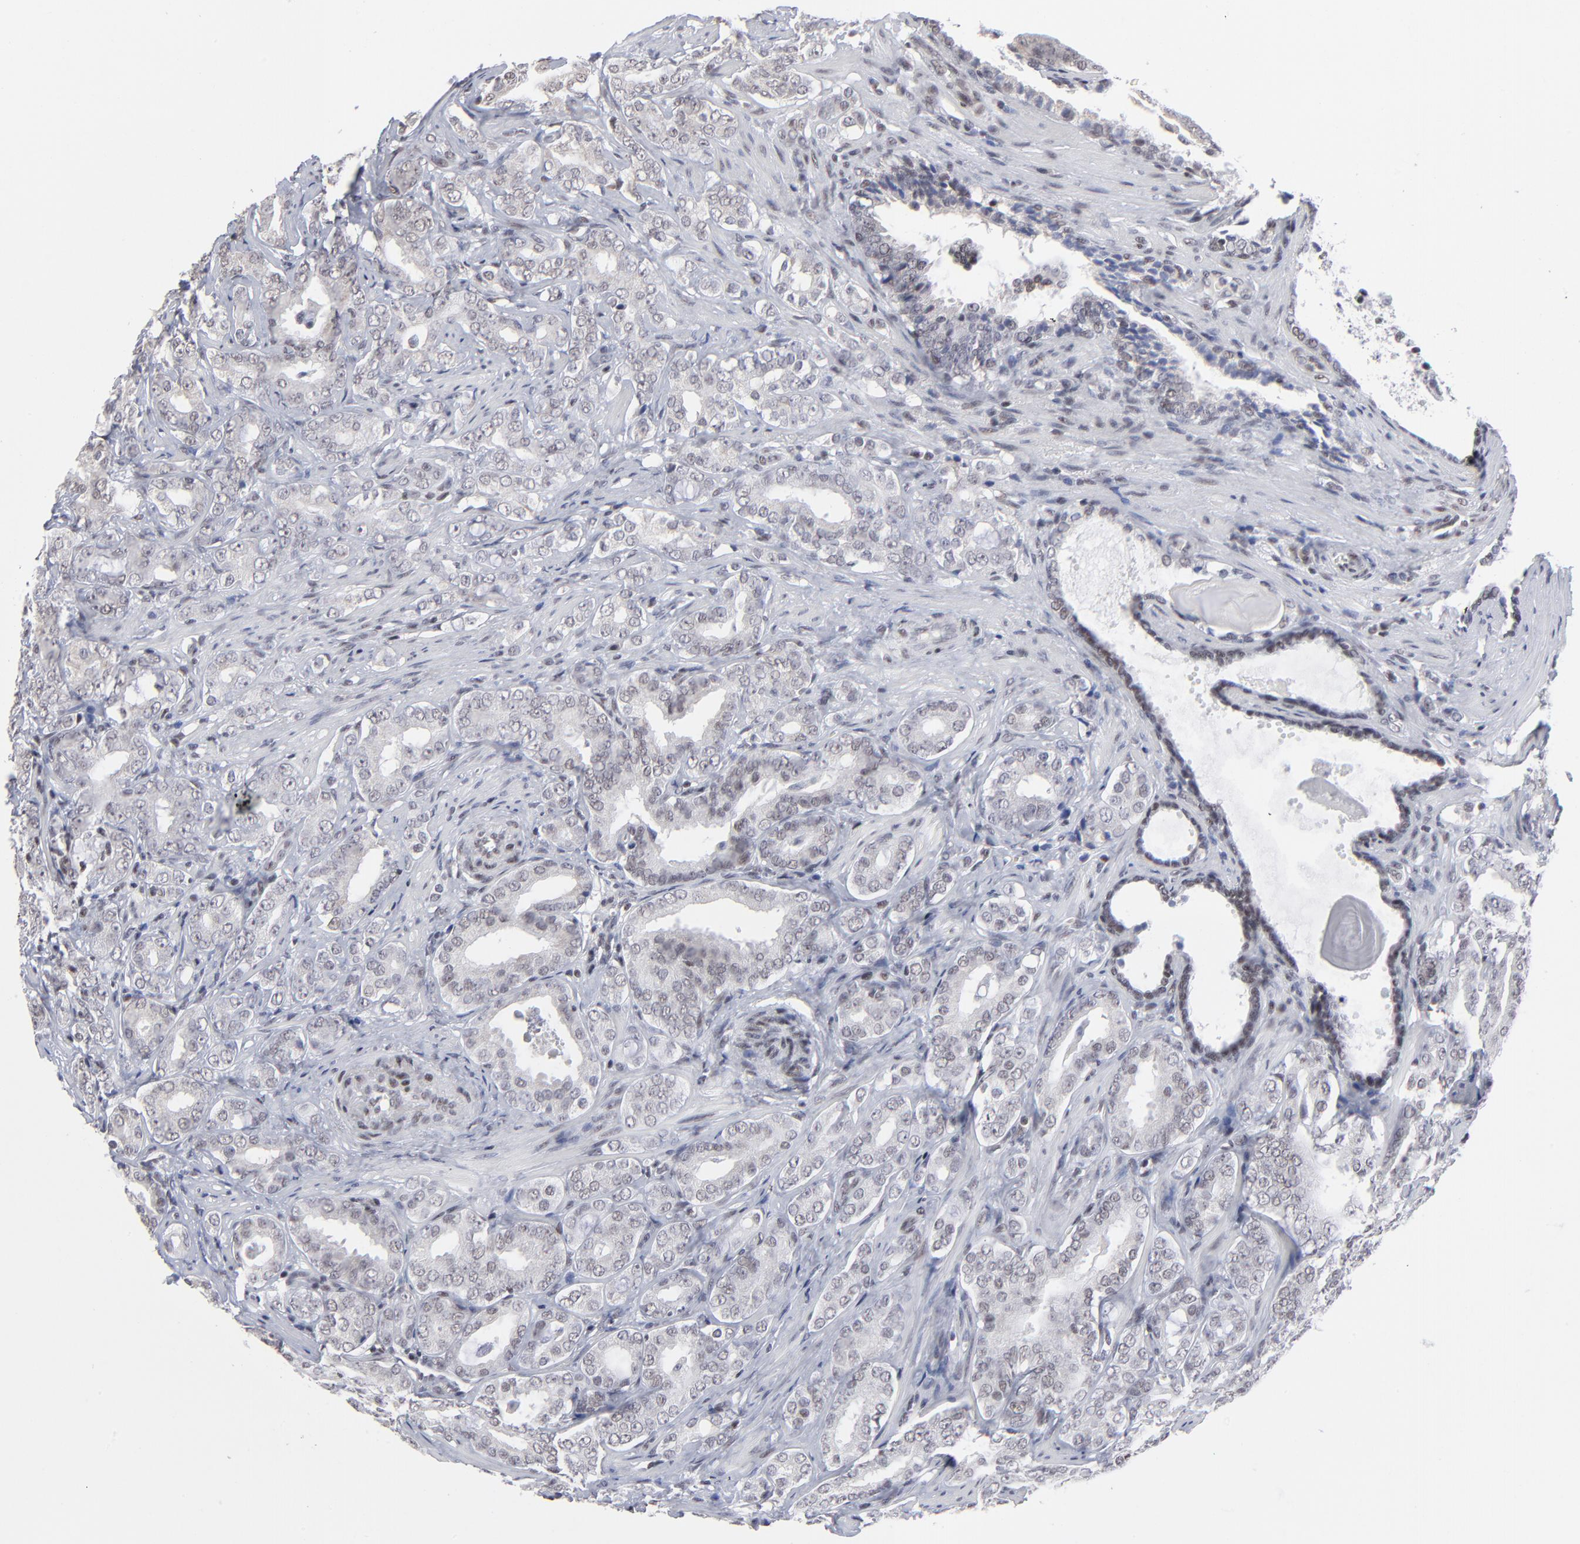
{"staining": {"intensity": "weak", "quantity": "<25%", "location": "nuclear"}, "tissue": "prostate cancer", "cell_type": "Tumor cells", "image_type": "cancer", "snomed": [{"axis": "morphology", "description": "Adenocarcinoma, Low grade"}, {"axis": "topography", "description": "Prostate"}], "caption": "Tumor cells are negative for brown protein staining in prostate cancer. Nuclei are stained in blue.", "gene": "SP2", "patient": {"sex": "male", "age": 59}}